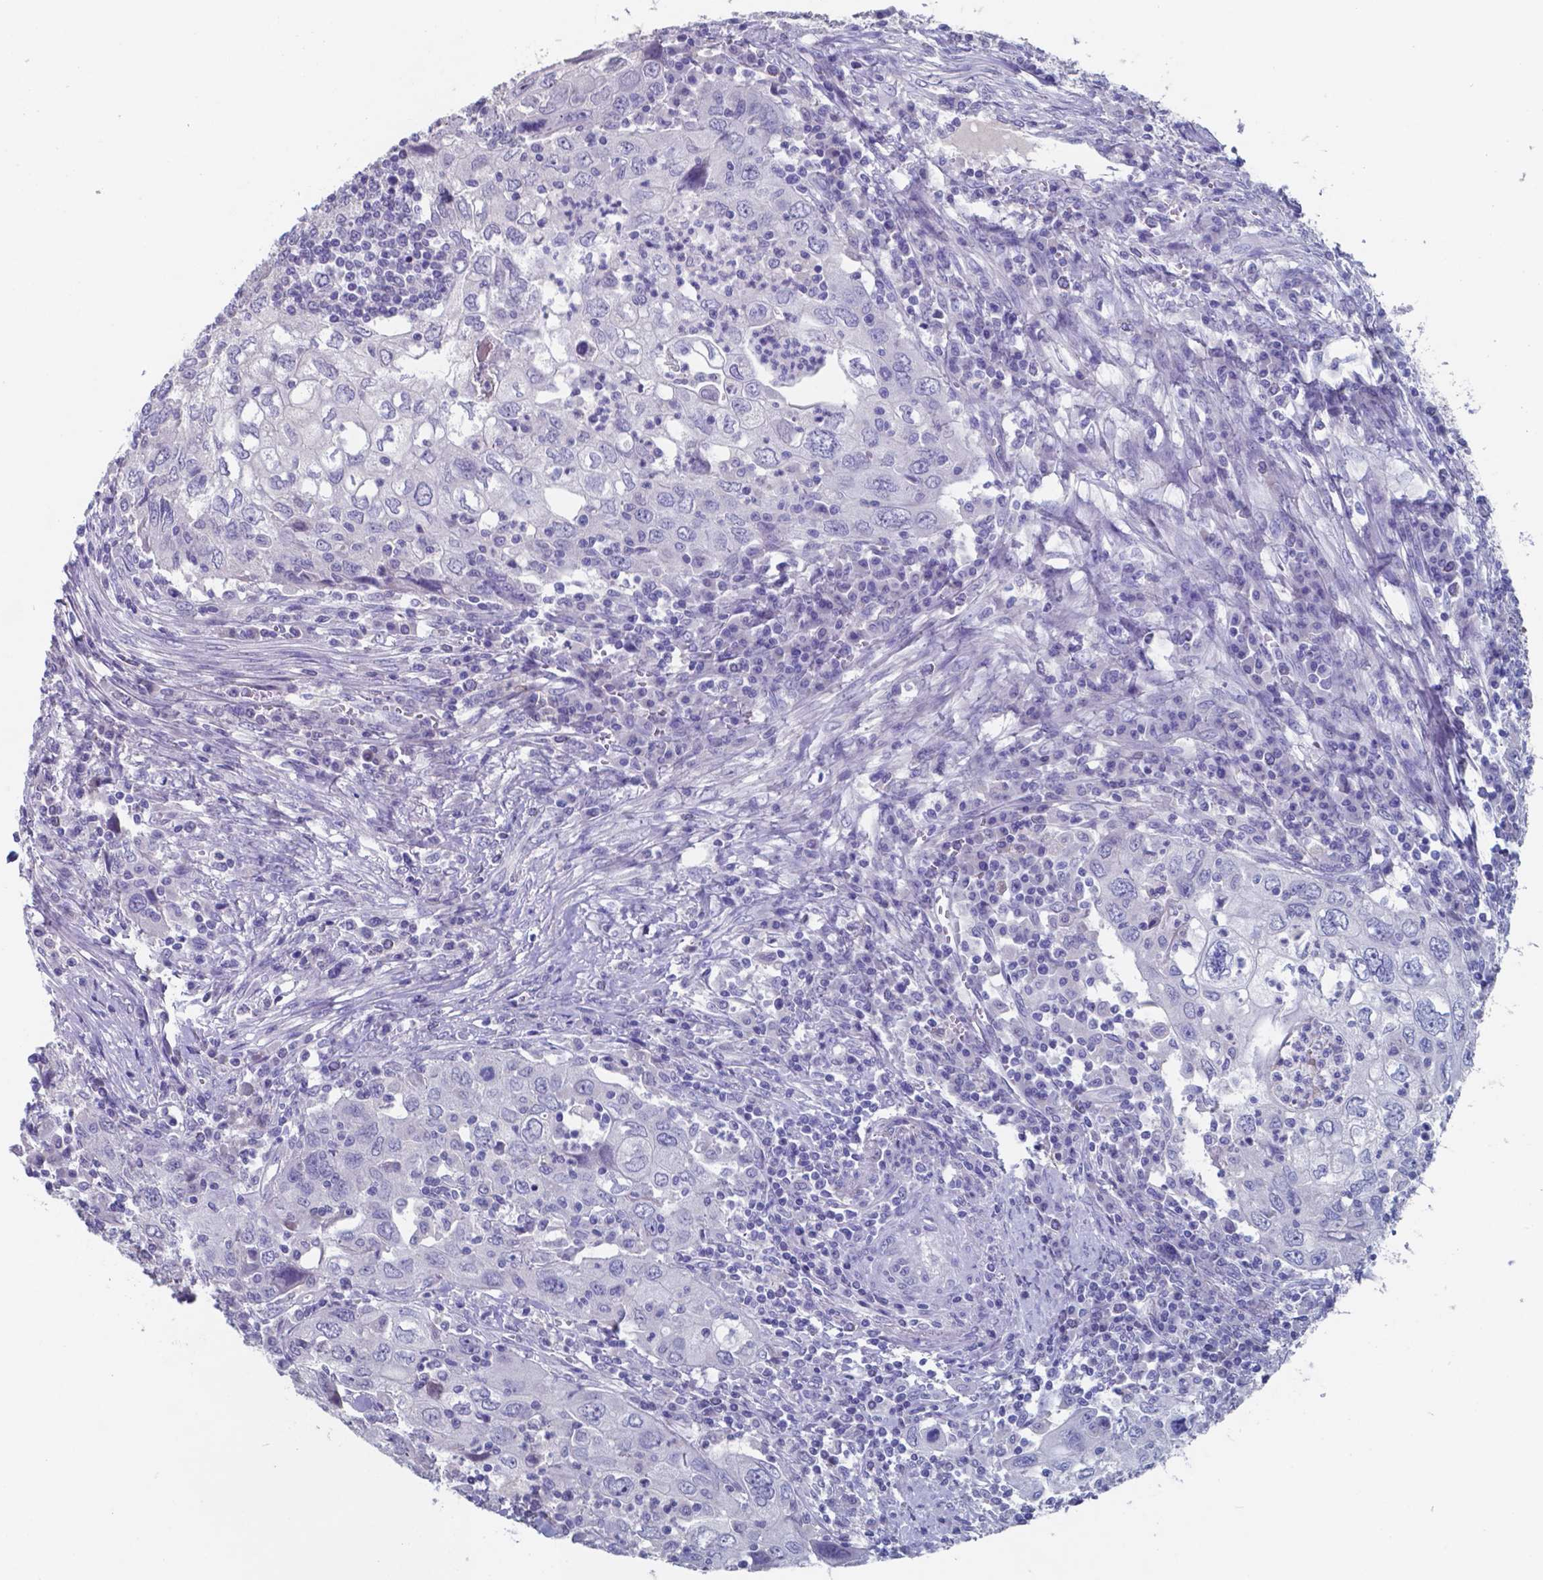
{"staining": {"intensity": "negative", "quantity": "none", "location": "none"}, "tissue": "urothelial cancer", "cell_type": "Tumor cells", "image_type": "cancer", "snomed": [{"axis": "morphology", "description": "Urothelial carcinoma, High grade"}, {"axis": "topography", "description": "Urinary bladder"}], "caption": "The histopathology image displays no significant staining in tumor cells of urothelial cancer.", "gene": "TTR", "patient": {"sex": "male", "age": 76}}